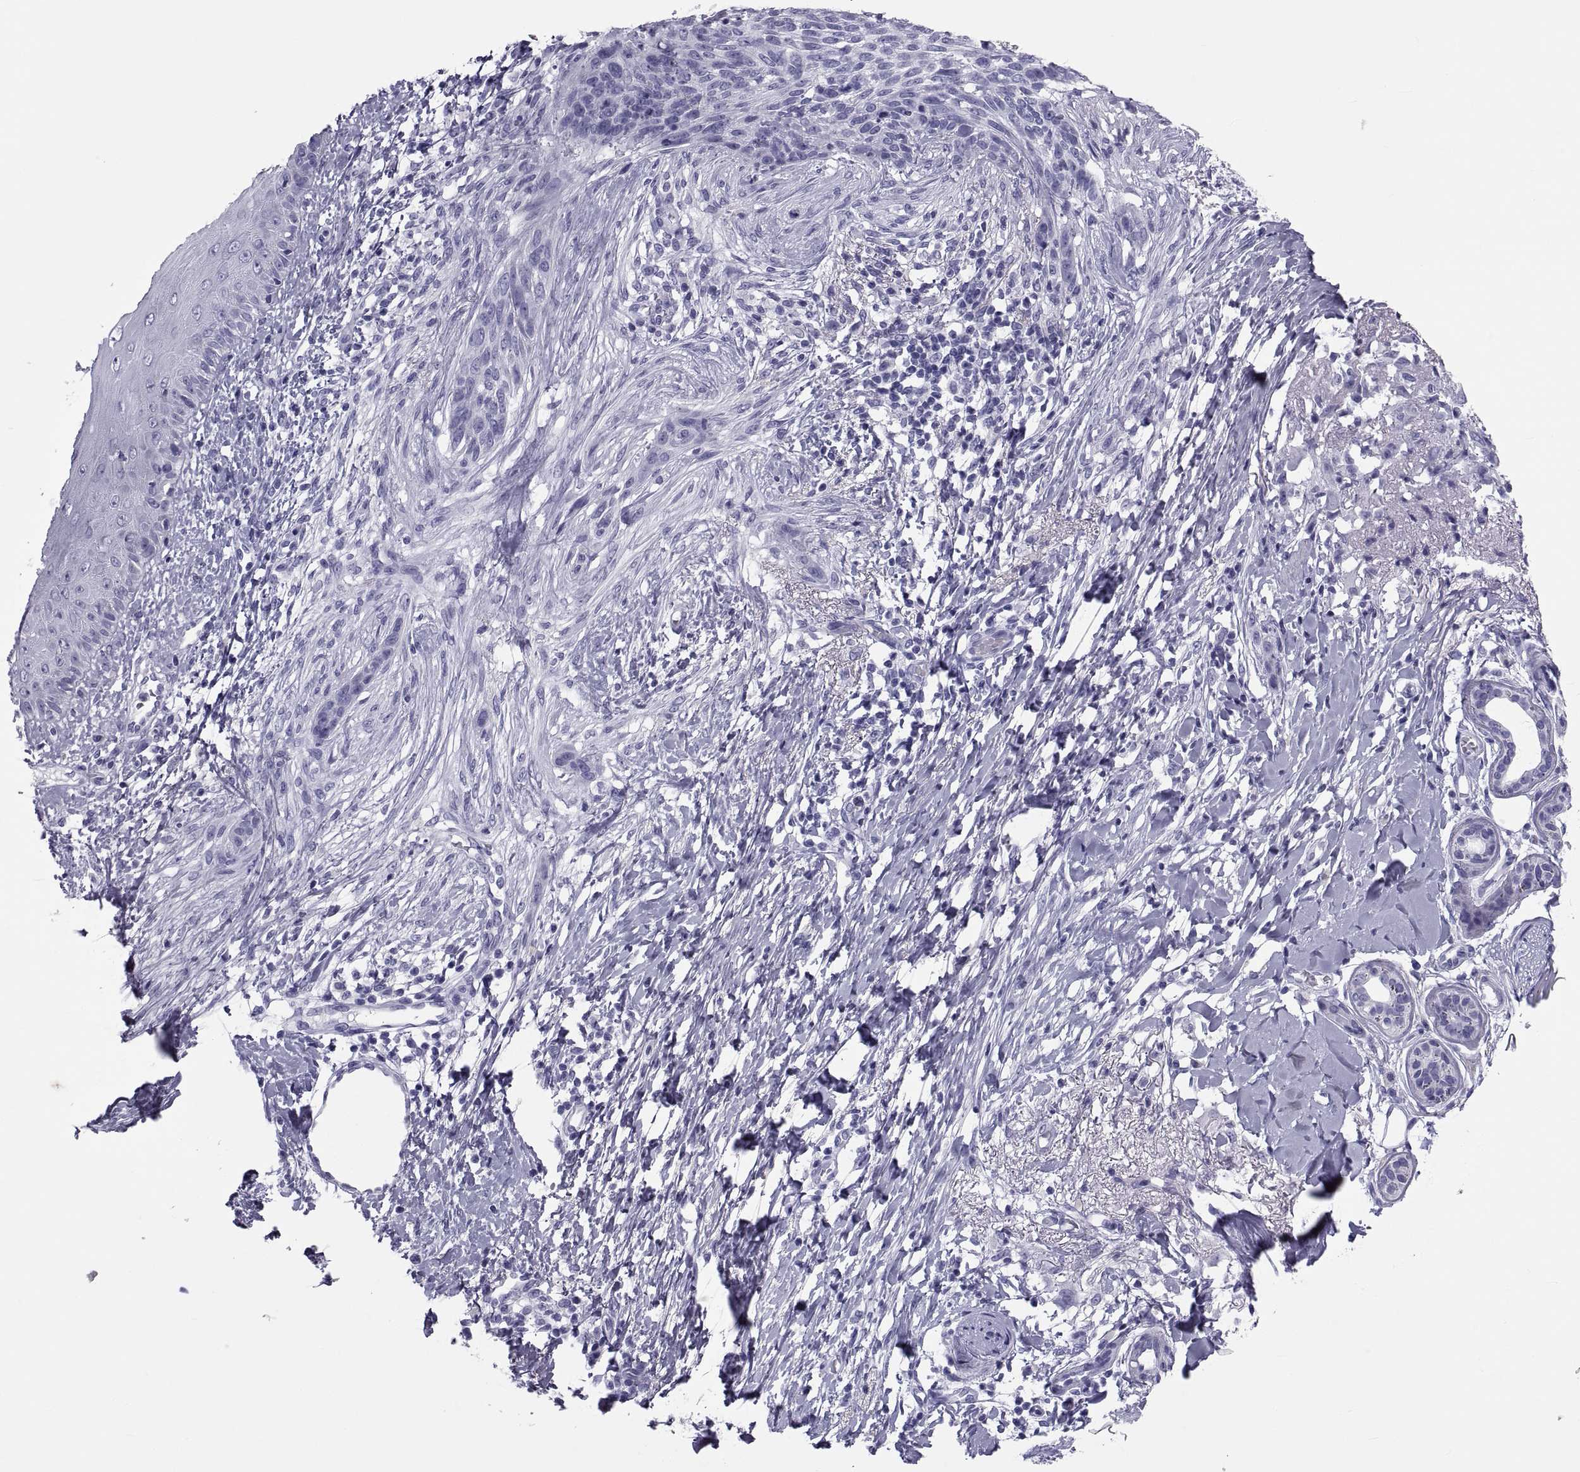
{"staining": {"intensity": "negative", "quantity": "none", "location": "none"}, "tissue": "skin cancer", "cell_type": "Tumor cells", "image_type": "cancer", "snomed": [{"axis": "morphology", "description": "Normal tissue, NOS"}, {"axis": "morphology", "description": "Basal cell carcinoma"}, {"axis": "topography", "description": "Skin"}], "caption": "Histopathology image shows no protein expression in tumor cells of basal cell carcinoma (skin) tissue.", "gene": "DEFB129", "patient": {"sex": "male", "age": 84}}